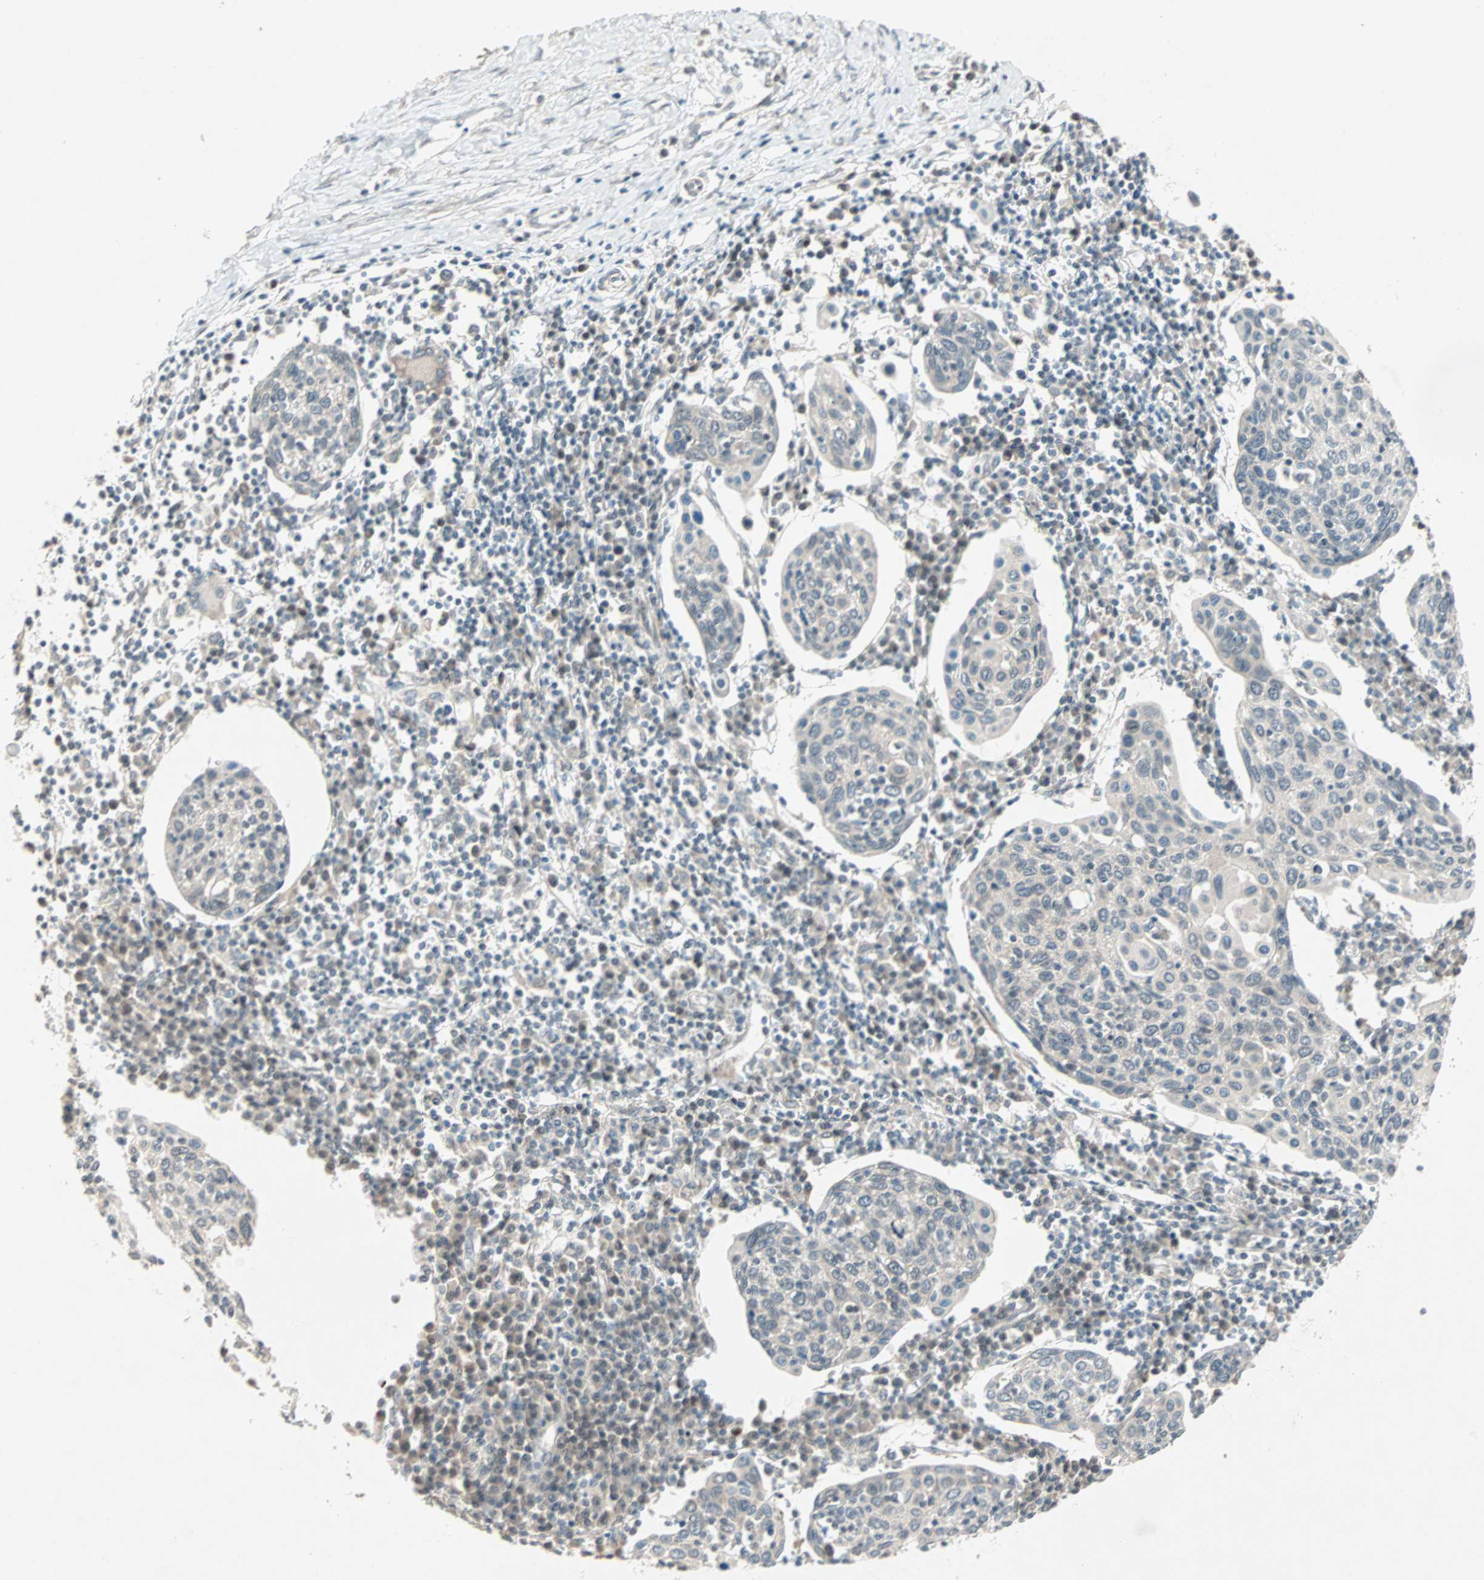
{"staining": {"intensity": "weak", "quantity": "25%-75%", "location": "cytoplasmic/membranous"}, "tissue": "cervical cancer", "cell_type": "Tumor cells", "image_type": "cancer", "snomed": [{"axis": "morphology", "description": "Squamous cell carcinoma, NOS"}, {"axis": "topography", "description": "Cervix"}], "caption": "Immunohistochemical staining of human cervical cancer (squamous cell carcinoma) exhibits weak cytoplasmic/membranous protein staining in approximately 25%-75% of tumor cells. (DAB (3,3'-diaminobenzidine) = brown stain, brightfield microscopy at high magnification).", "gene": "PGBD1", "patient": {"sex": "female", "age": 40}}